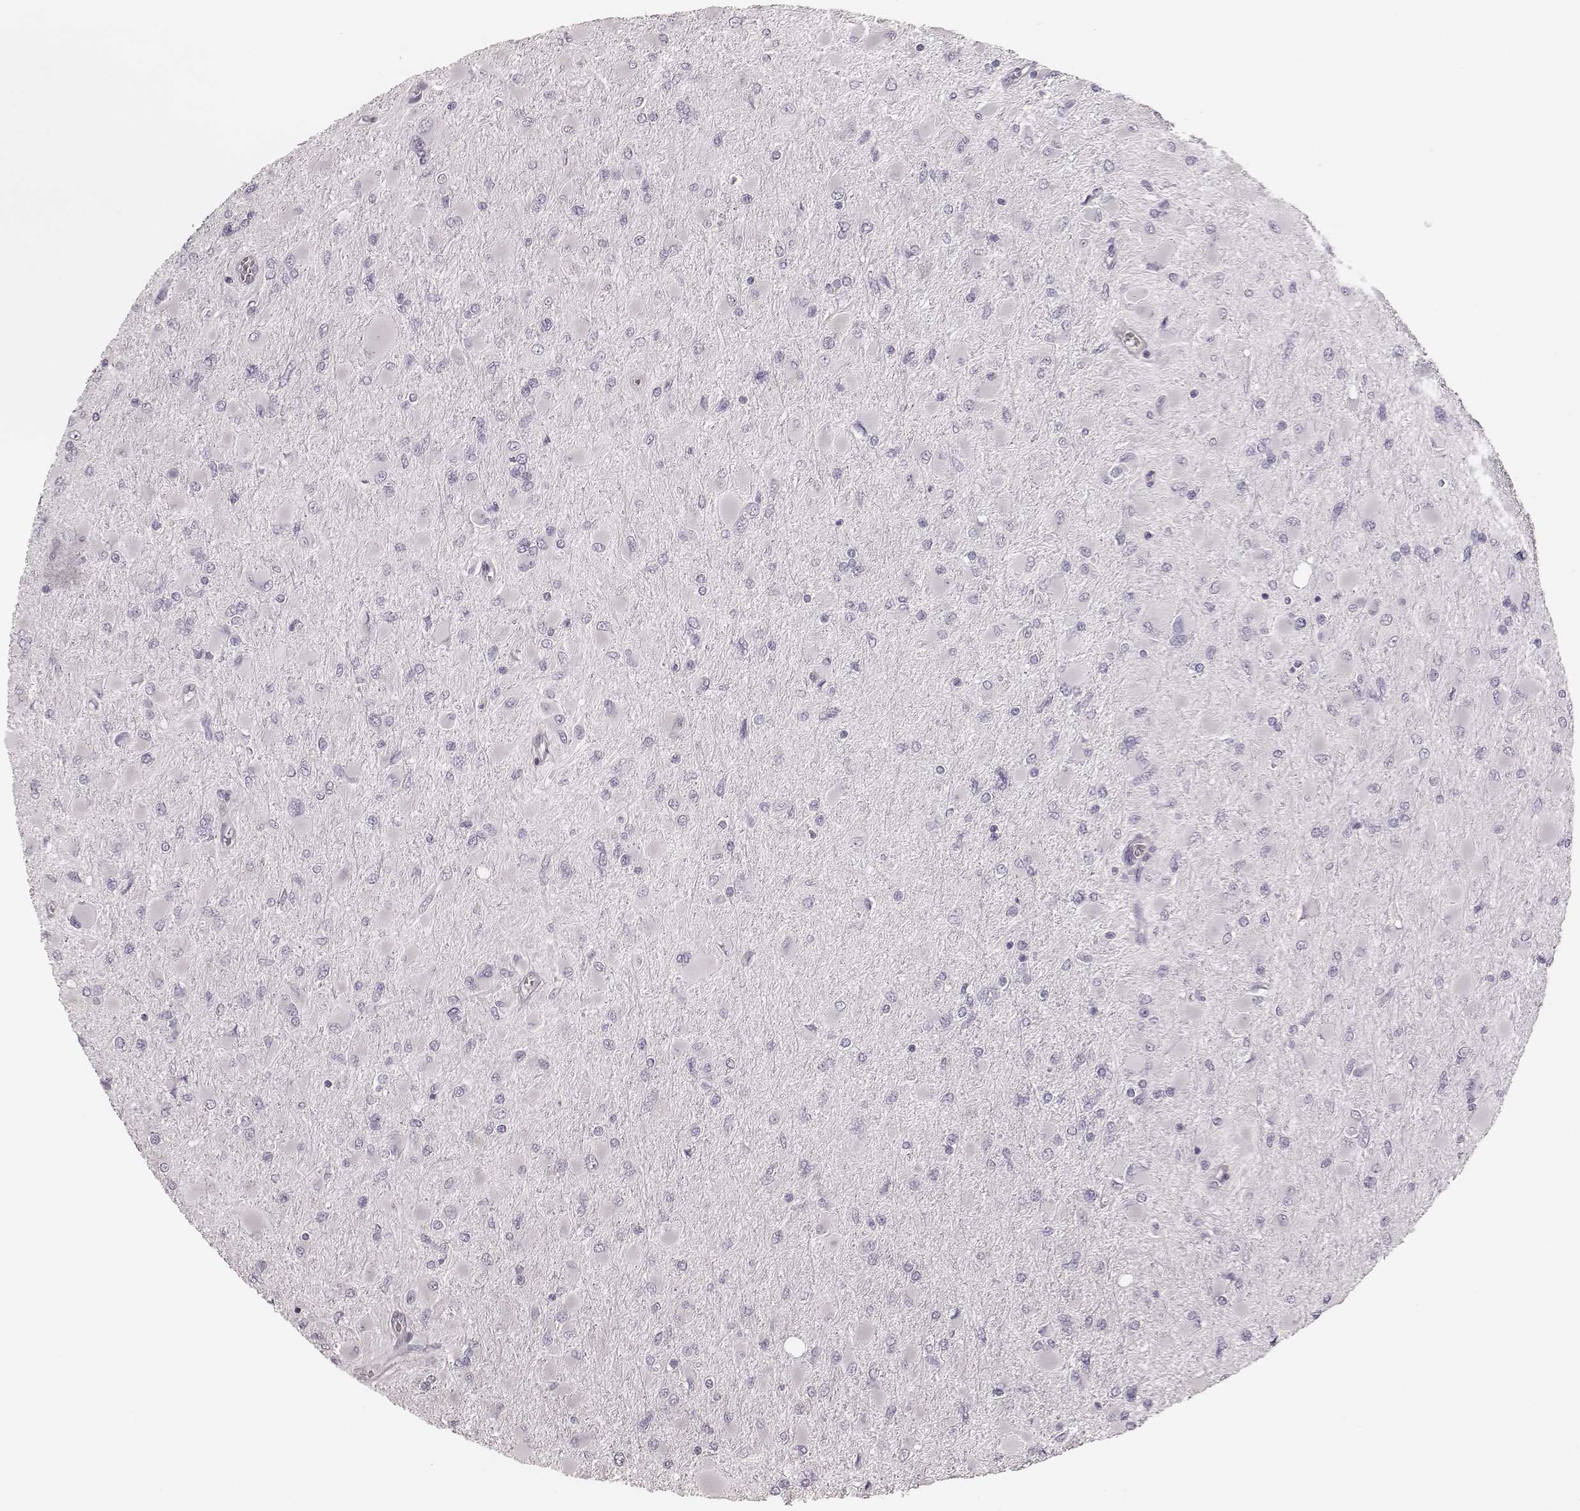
{"staining": {"intensity": "negative", "quantity": "none", "location": "none"}, "tissue": "glioma", "cell_type": "Tumor cells", "image_type": "cancer", "snomed": [{"axis": "morphology", "description": "Glioma, malignant, High grade"}, {"axis": "topography", "description": "Cerebral cortex"}], "caption": "IHC image of human malignant high-grade glioma stained for a protein (brown), which exhibits no expression in tumor cells.", "gene": "SPA17", "patient": {"sex": "female", "age": 36}}